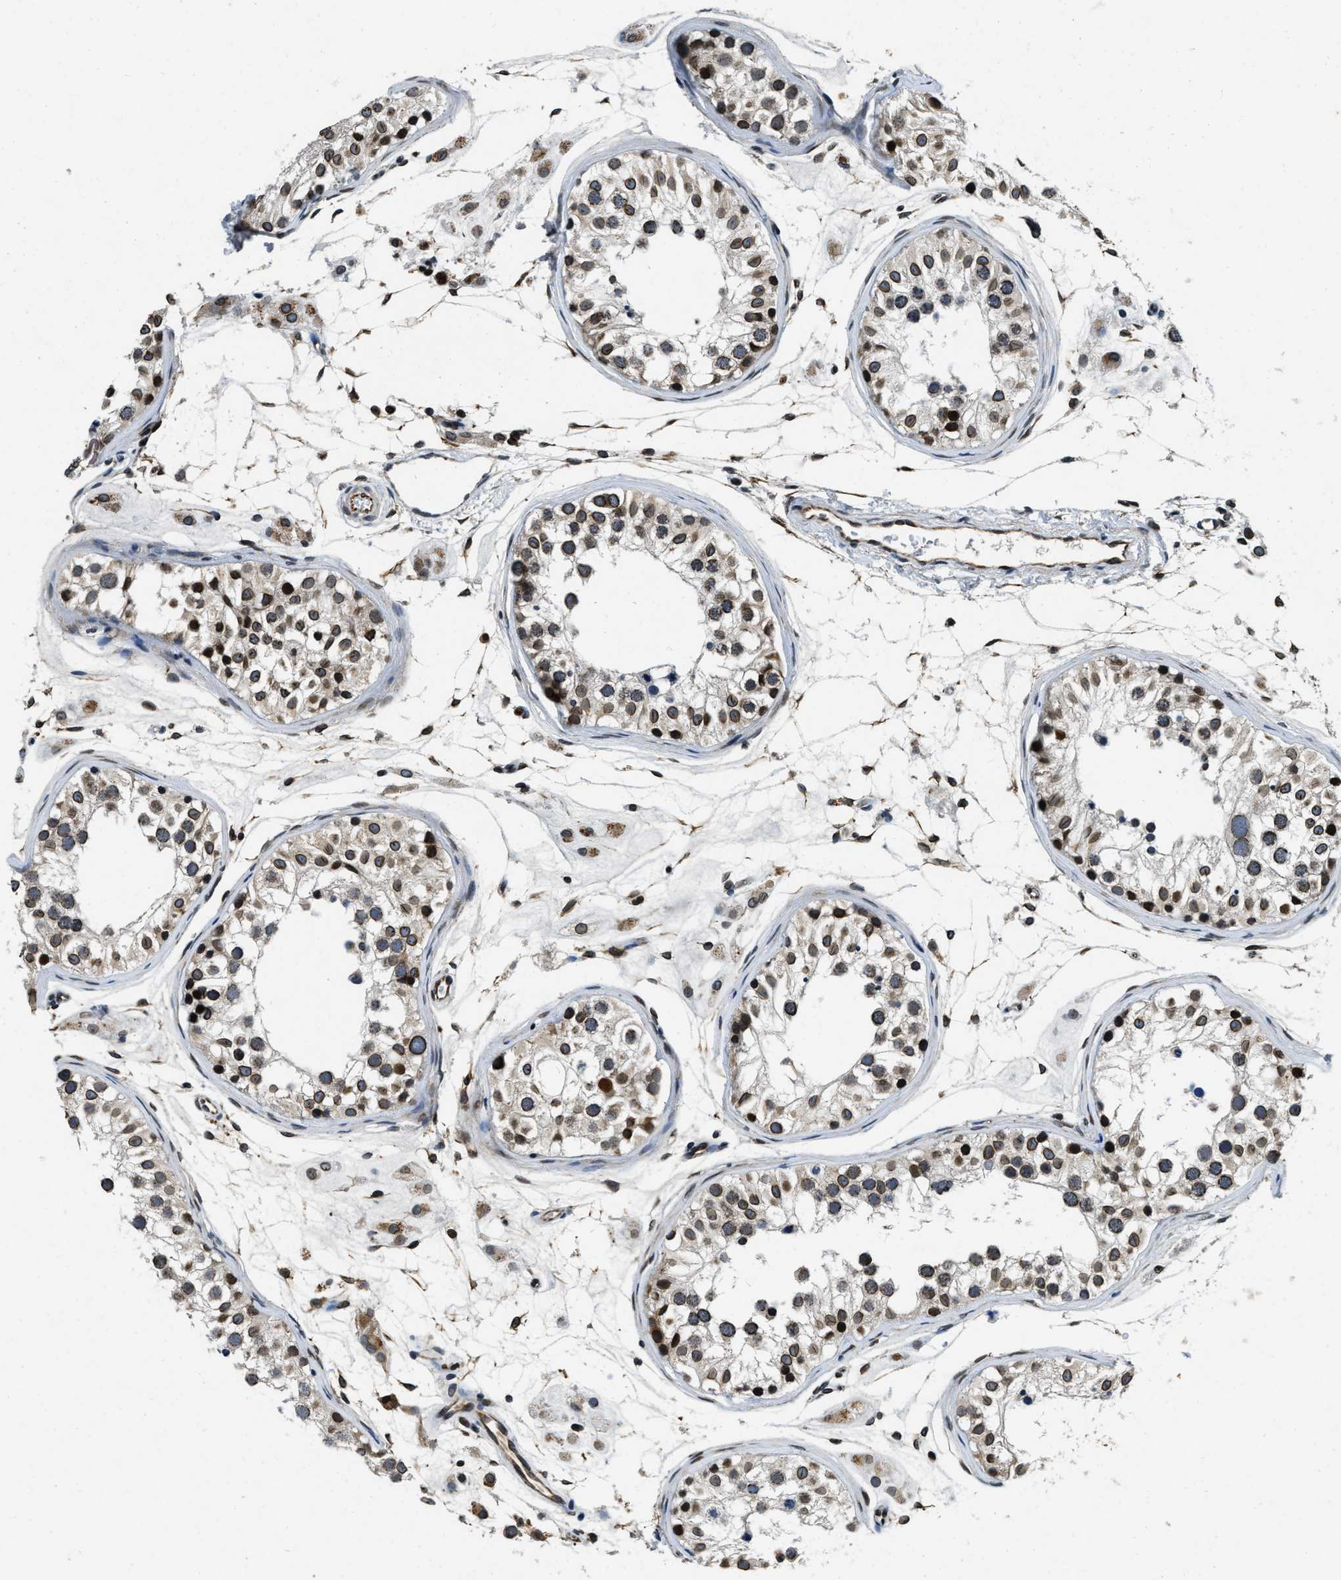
{"staining": {"intensity": "moderate", "quantity": ">75%", "location": "cytoplasmic/membranous,nuclear"}, "tissue": "testis", "cell_type": "Cells in seminiferous ducts", "image_type": "normal", "snomed": [{"axis": "morphology", "description": "Normal tissue, NOS"}, {"axis": "morphology", "description": "Adenocarcinoma, metastatic, NOS"}, {"axis": "topography", "description": "Testis"}], "caption": "Unremarkable testis exhibits moderate cytoplasmic/membranous,nuclear staining in approximately >75% of cells in seminiferous ducts, visualized by immunohistochemistry. Using DAB (3,3'-diaminobenzidine) (brown) and hematoxylin (blue) stains, captured at high magnification using brightfield microscopy.", "gene": "ZC3HC1", "patient": {"sex": "male", "age": 26}}